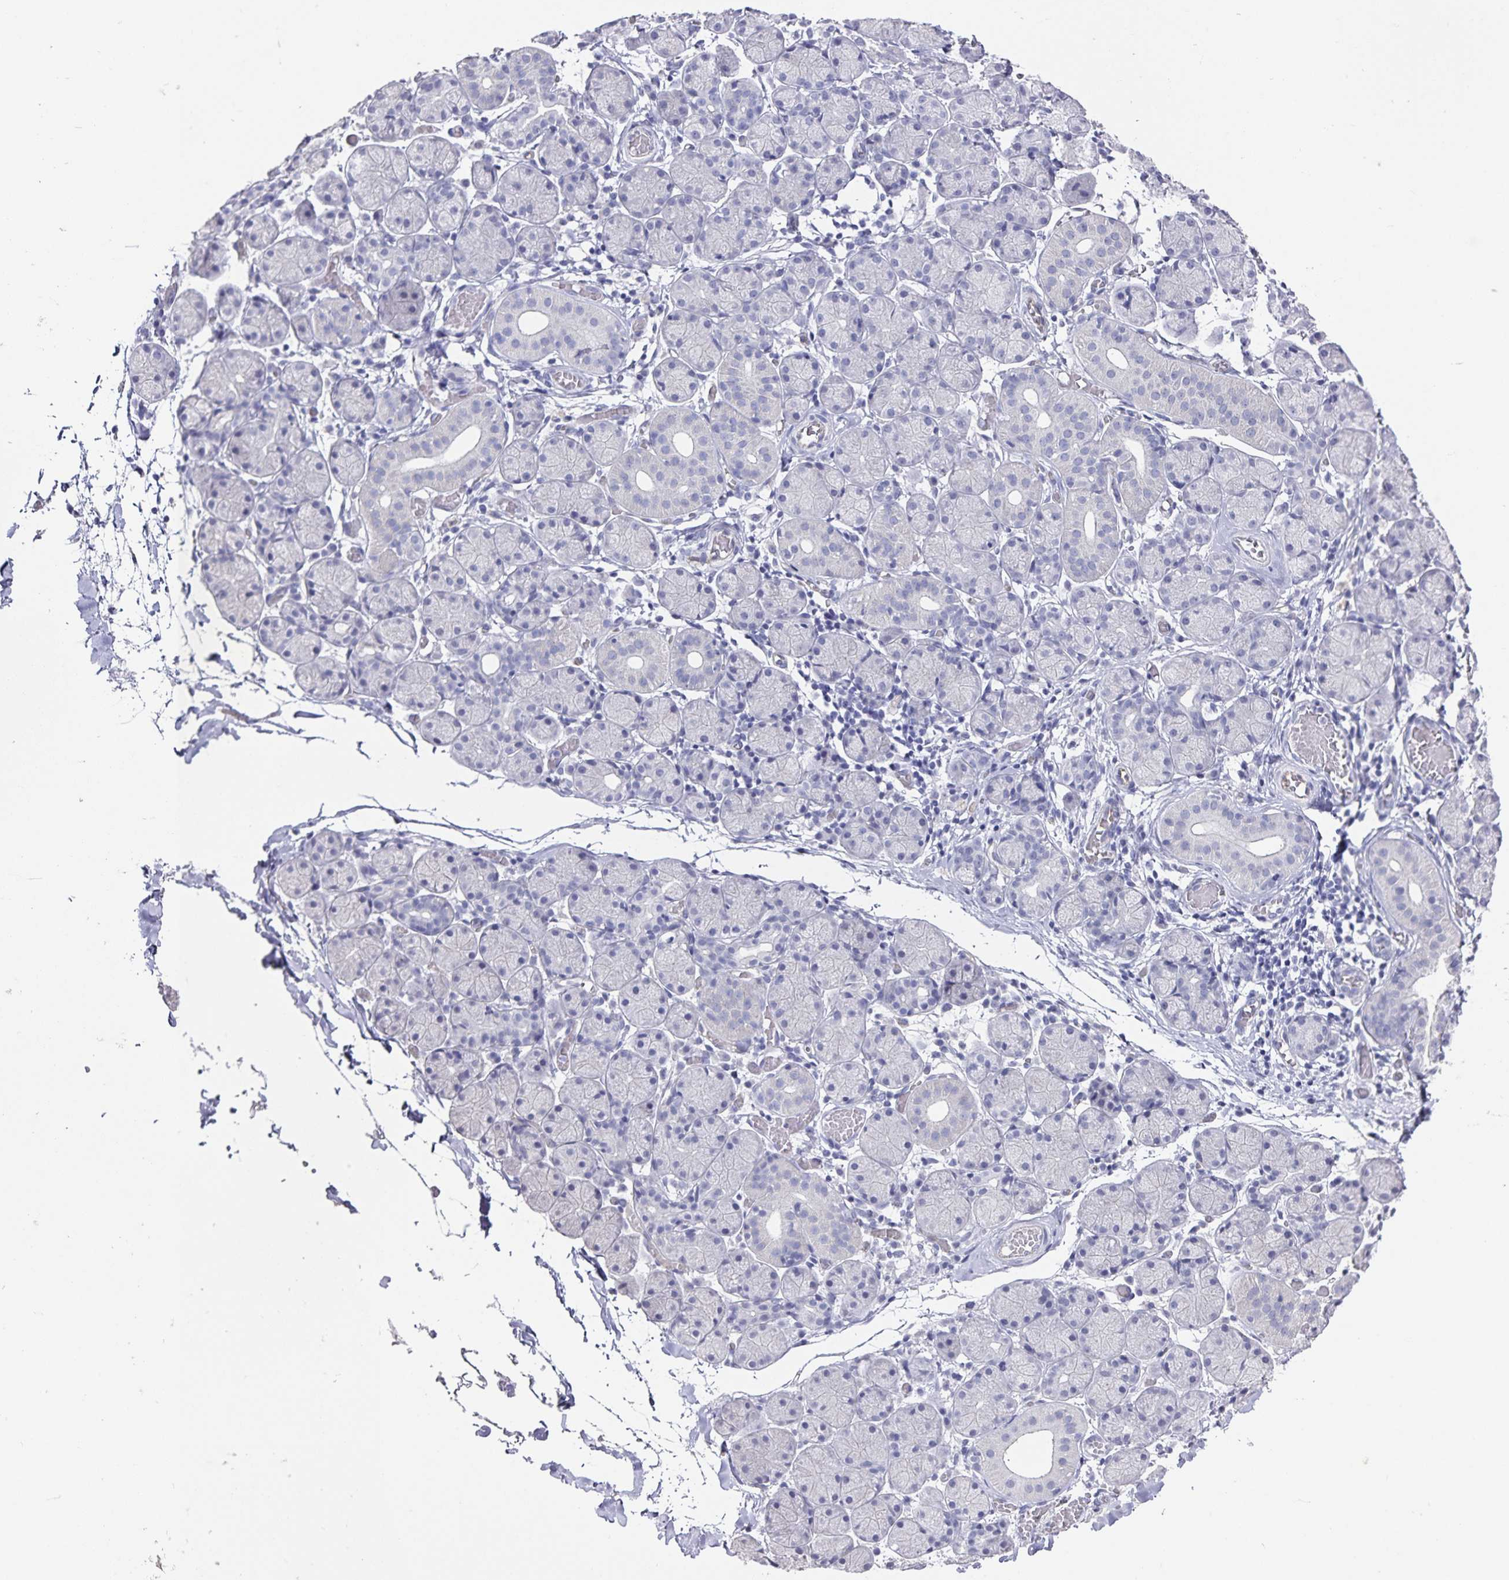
{"staining": {"intensity": "negative", "quantity": "none", "location": "none"}, "tissue": "salivary gland", "cell_type": "Glandular cells", "image_type": "normal", "snomed": [{"axis": "morphology", "description": "Normal tissue, NOS"}, {"axis": "topography", "description": "Salivary gland"}], "caption": "Immunohistochemistry histopathology image of normal salivary gland: human salivary gland stained with DAB (3,3'-diaminobenzidine) displays no significant protein positivity in glandular cells. Nuclei are stained in blue.", "gene": "PODXL", "patient": {"sex": "female", "age": 24}}